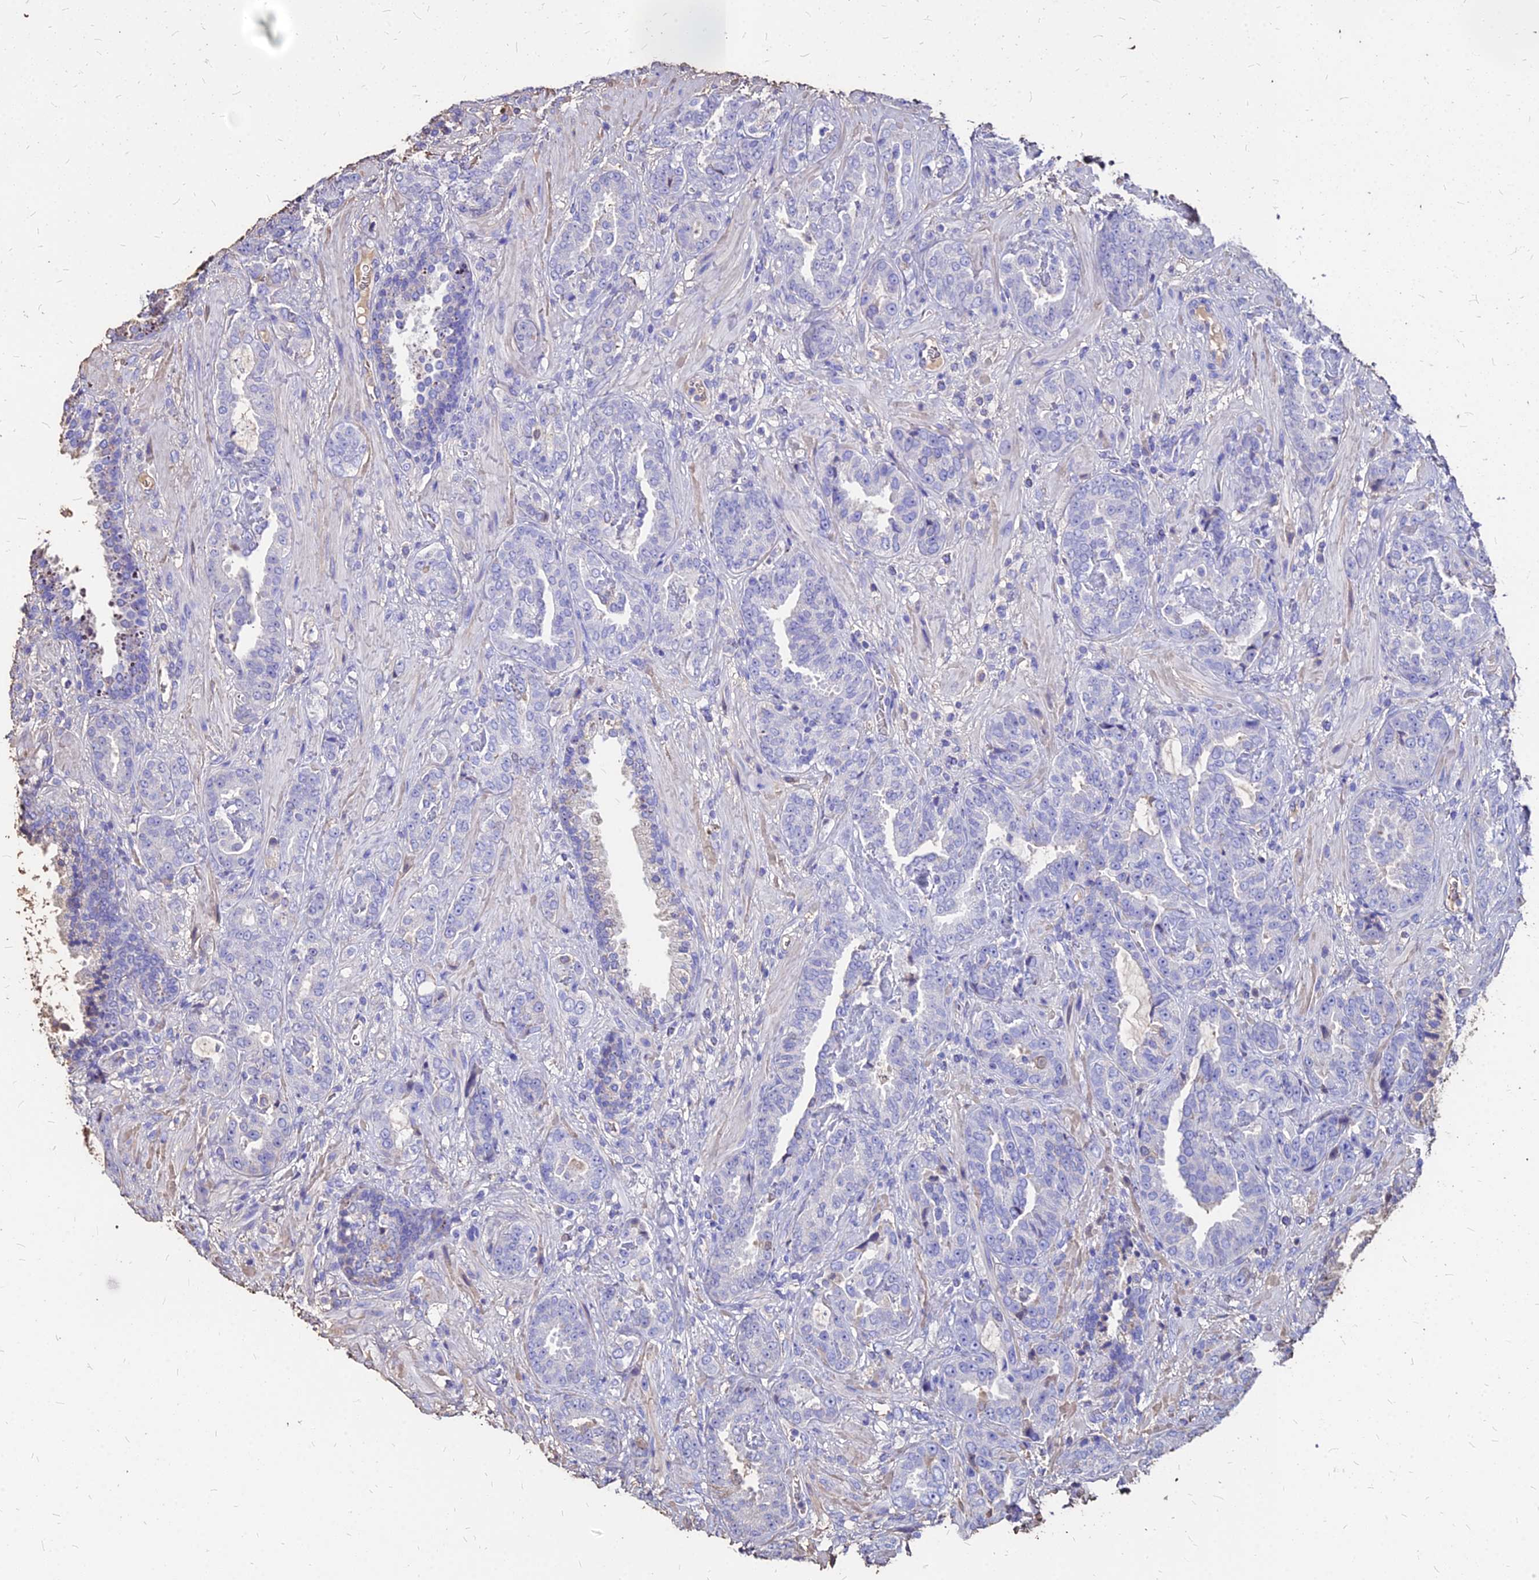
{"staining": {"intensity": "negative", "quantity": "none", "location": "none"}, "tissue": "prostate cancer", "cell_type": "Tumor cells", "image_type": "cancer", "snomed": [{"axis": "morphology", "description": "Adenocarcinoma, High grade"}, {"axis": "topography", "description": "Prostate"}], "caption": "Adenocarcinoma (high-grade) (prostate) was stained to show a protein in brown. There is no significant expression in tumor cells.", "gene": "NME5", "patient": {"sex": "male", "age": 71}}